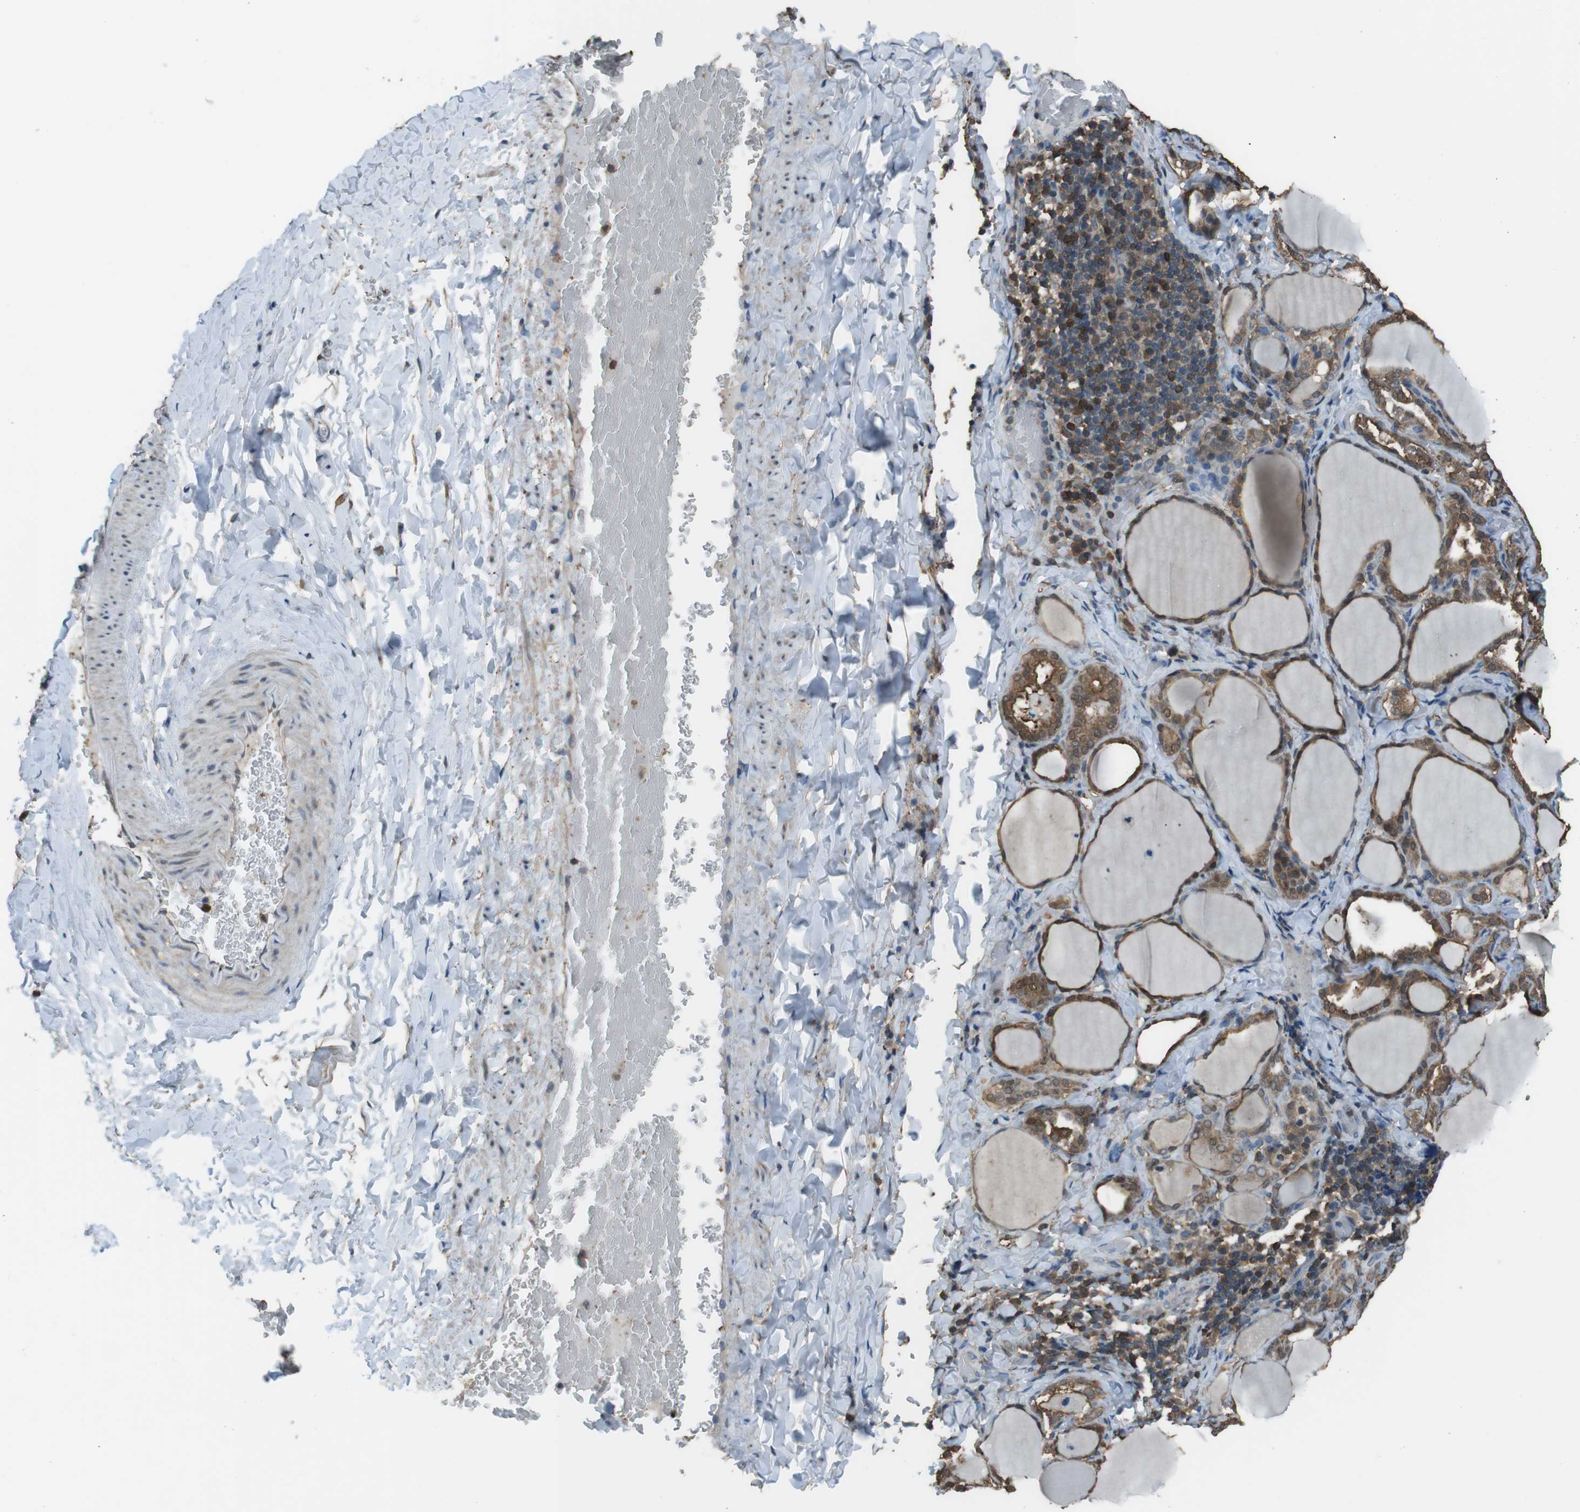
{"staining": {"intensity": "moderate", "quantity": ">75%", "location": "cytoplasmic/membranous,nuclear"}, "tissue": "thyroid gland", "cell_type": "Glandular cells", "image_type": "normal", "snomed": [{"axis": "morphology", "description": "Normal tissue, NOS"}, {"axis": "morphology", "description": "Papillary adenocarcinoma, NOS"}, {"axis": "topography", "description": "Thyroid gland"}], "caption": "Immunohistochemical staining of unremarkable human thyroid gland reveals moderate cytoplasmic/membranous,nuclear protein expression in approximately >75% of glandular cells. Nuclei are stained in blue.", "gene": "TWSG1", "patient": {"sex": "female", "age": 30}}